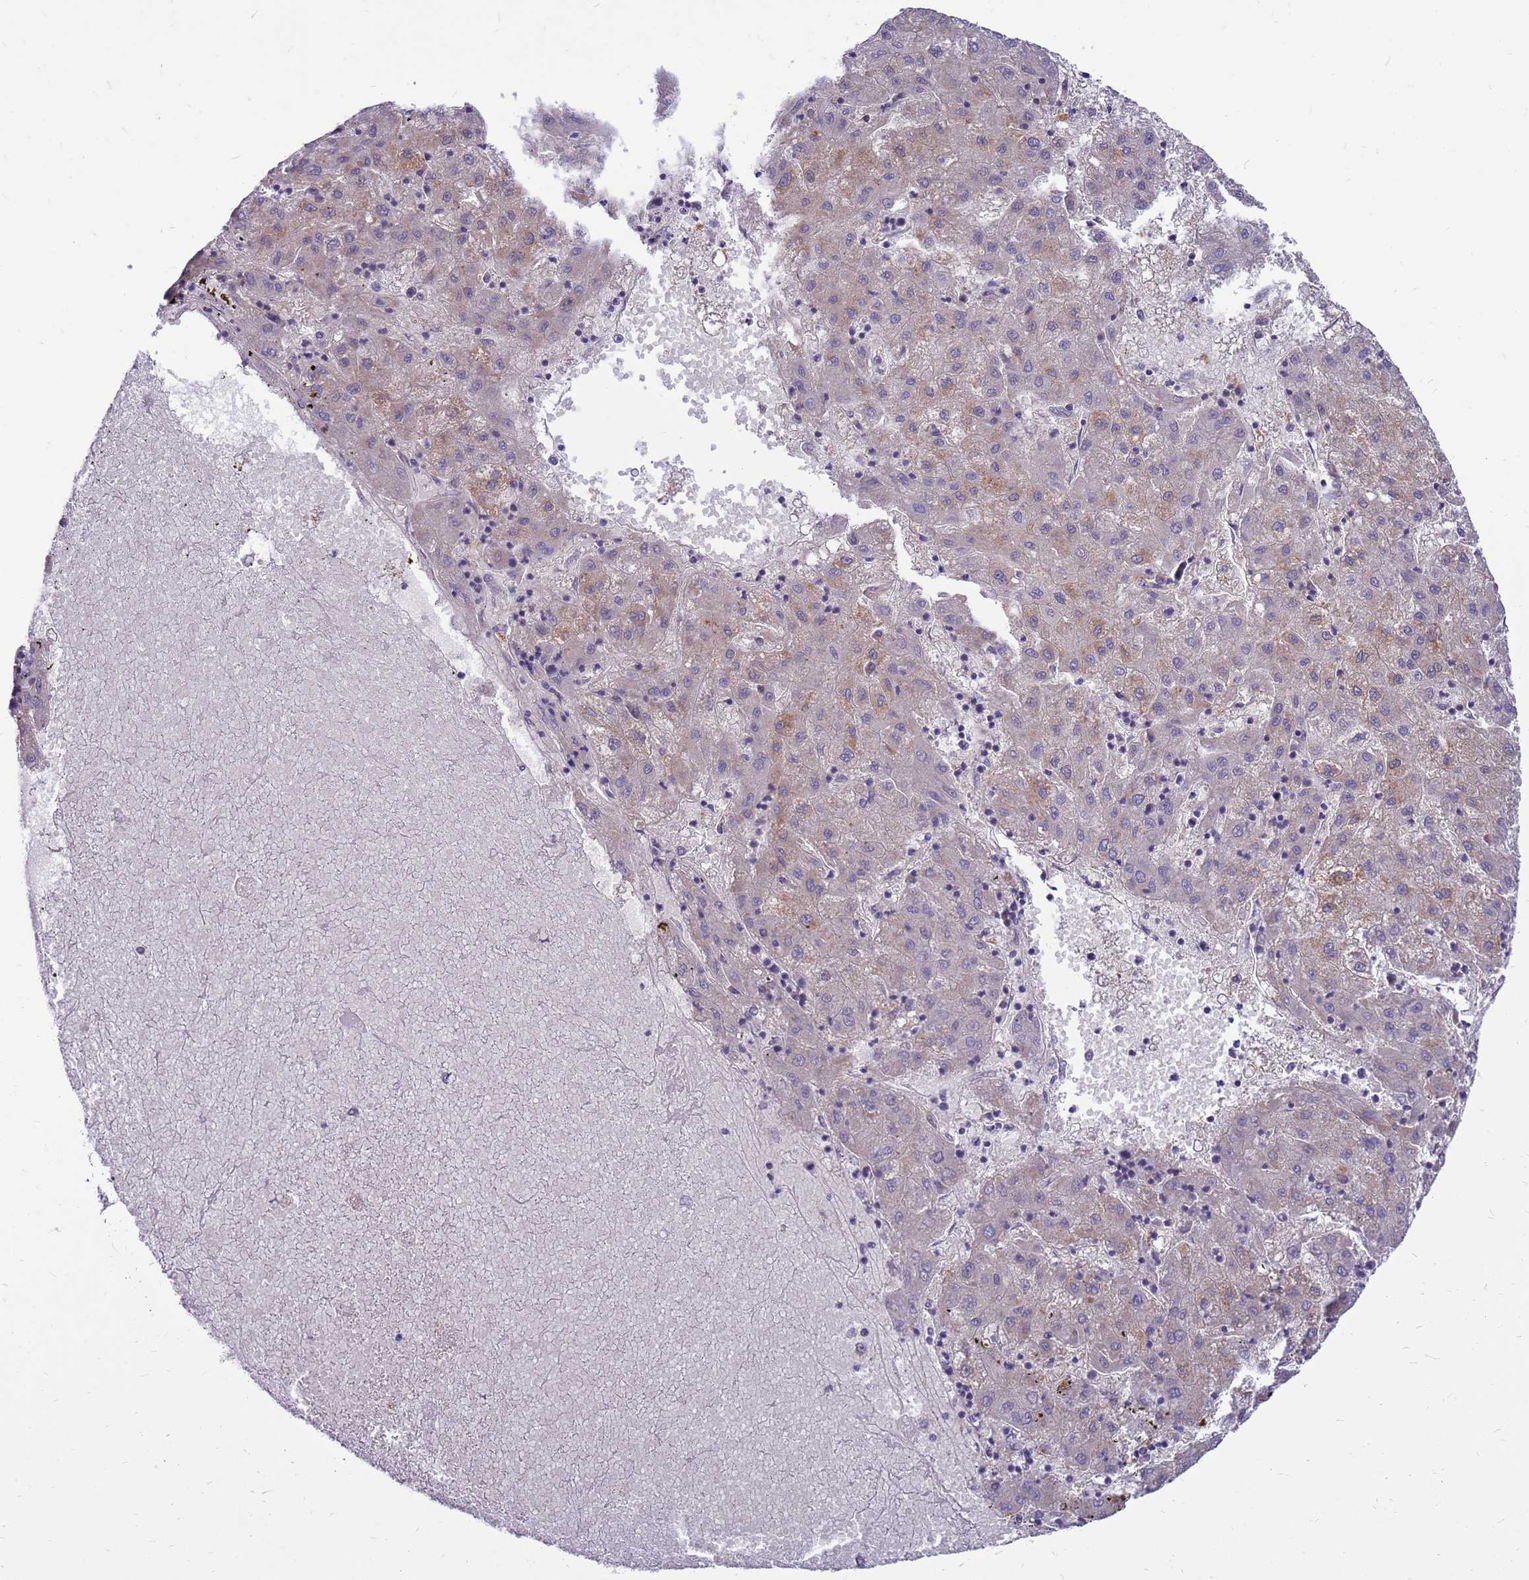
{"staining": {"intensity": "weak", "quantity": "<25%", "location": "cytoplasmic/membranous"}, "tissue": "liver cancer", "cell_type": "Tumor cells", "image_type": "cancer", "snomed": [{"axis": "morphology", "description": "Carcinoma, Hepatocellular, NOS"}, {"axis": "topography", "description": "Liver"}], "caption": "Micrograph shows no significant protein expression in tumor cells of liver hepatocellular carcinoma. (Brightfield microscopy of DAB (3,3'-diaminobenzidine) immunohistochemistry at high magnification).", "gene": "ENOPH1", "patient": {"sex": "male", "age": 72}}